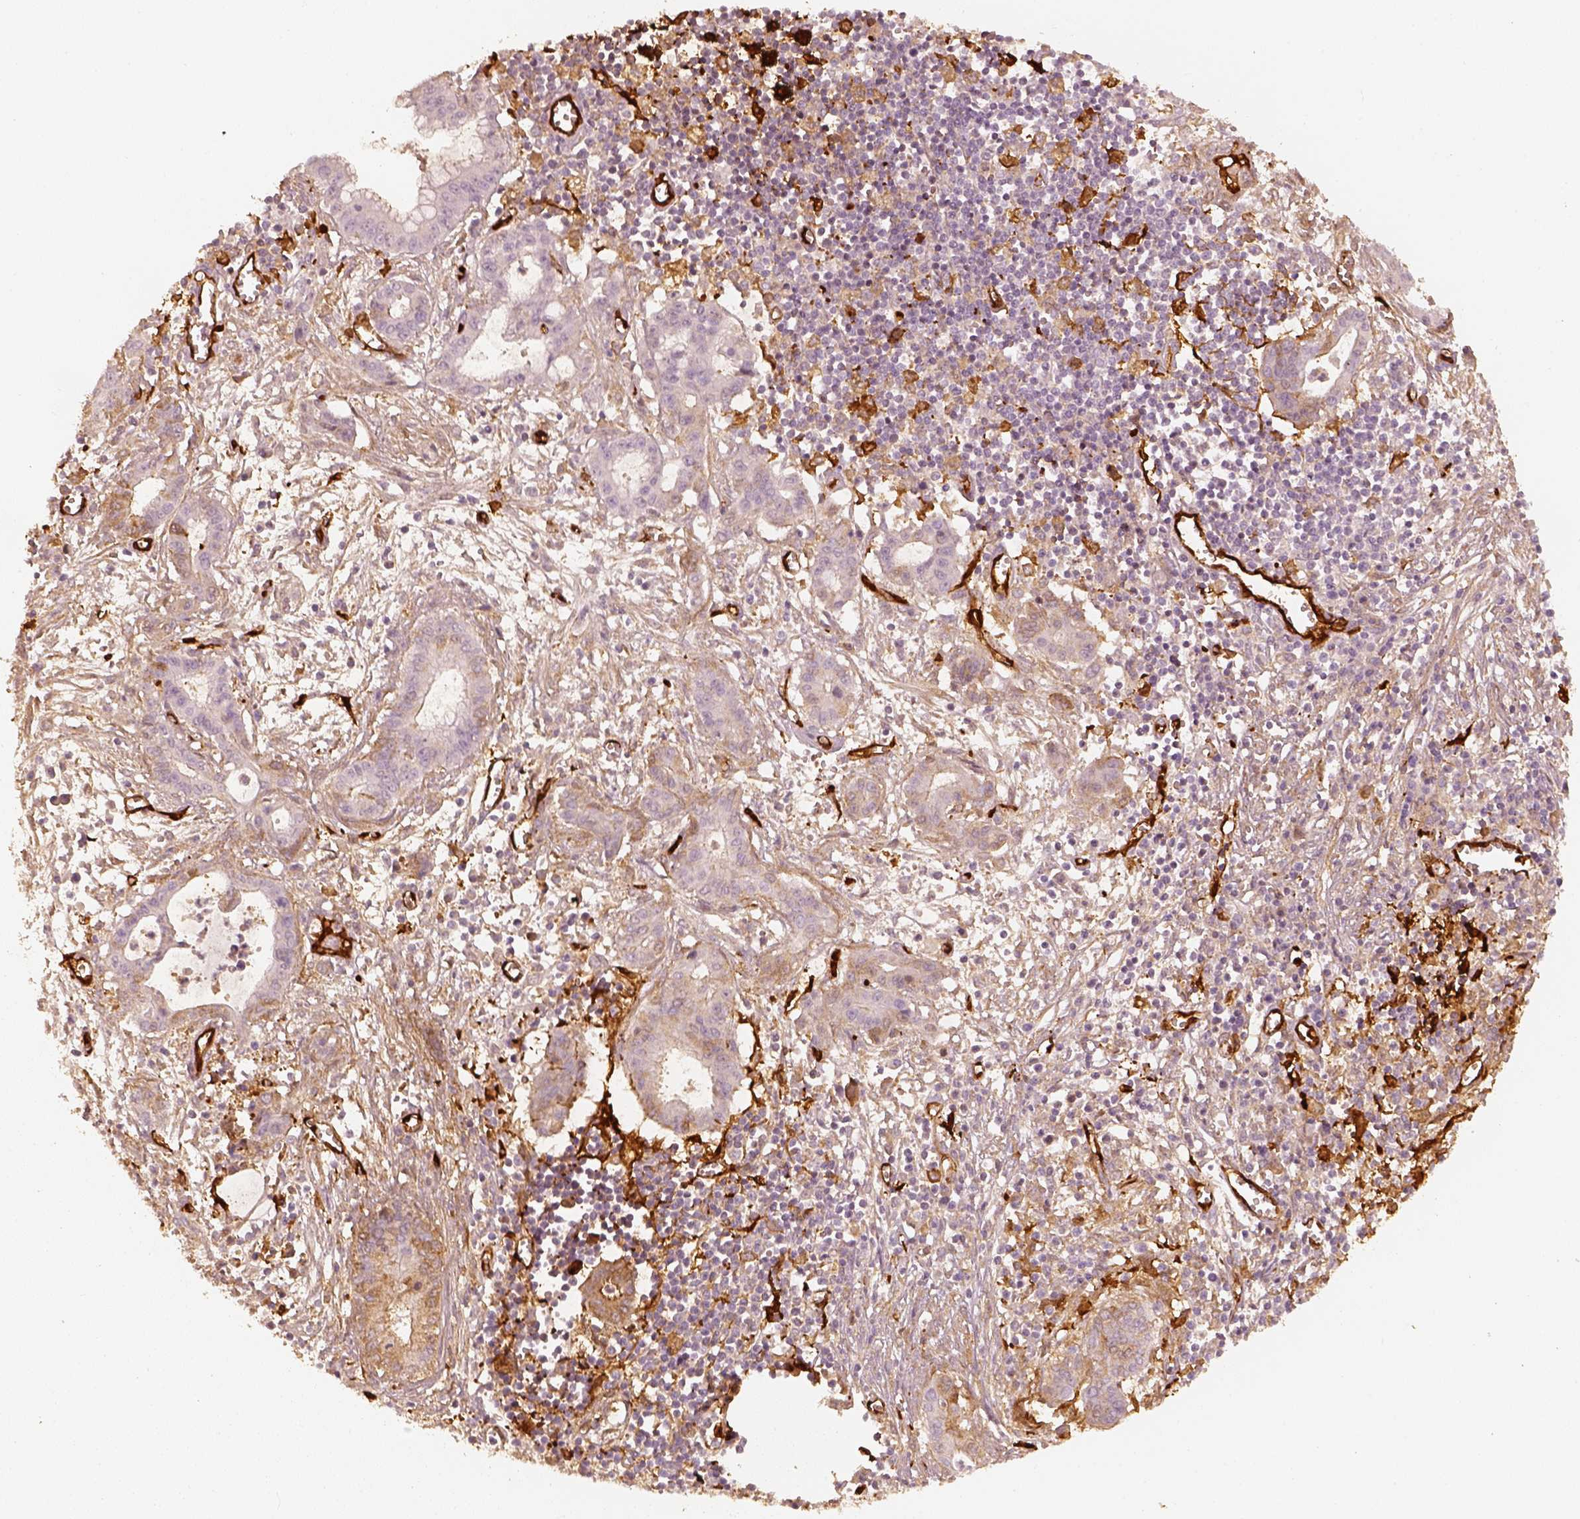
{"staining": {"intensity": "negative", "quantity": "none", "location": "none"}, "tissue": "pancreatic cancer", "cell_type": "Tumor cells", "image_type": "cancer", "snomed": [{"axis": "morphology", "description": "Adenocarcinoma, NOS"}, {"axis": "topography", "description": "Pancreas"}], "caption": "A photomicrograph of human pancreatic adenocarcinoma is negative for staining in tumor cells.", "gene": "FSCN1", "patient": {"sex": "male", "age": 48}}